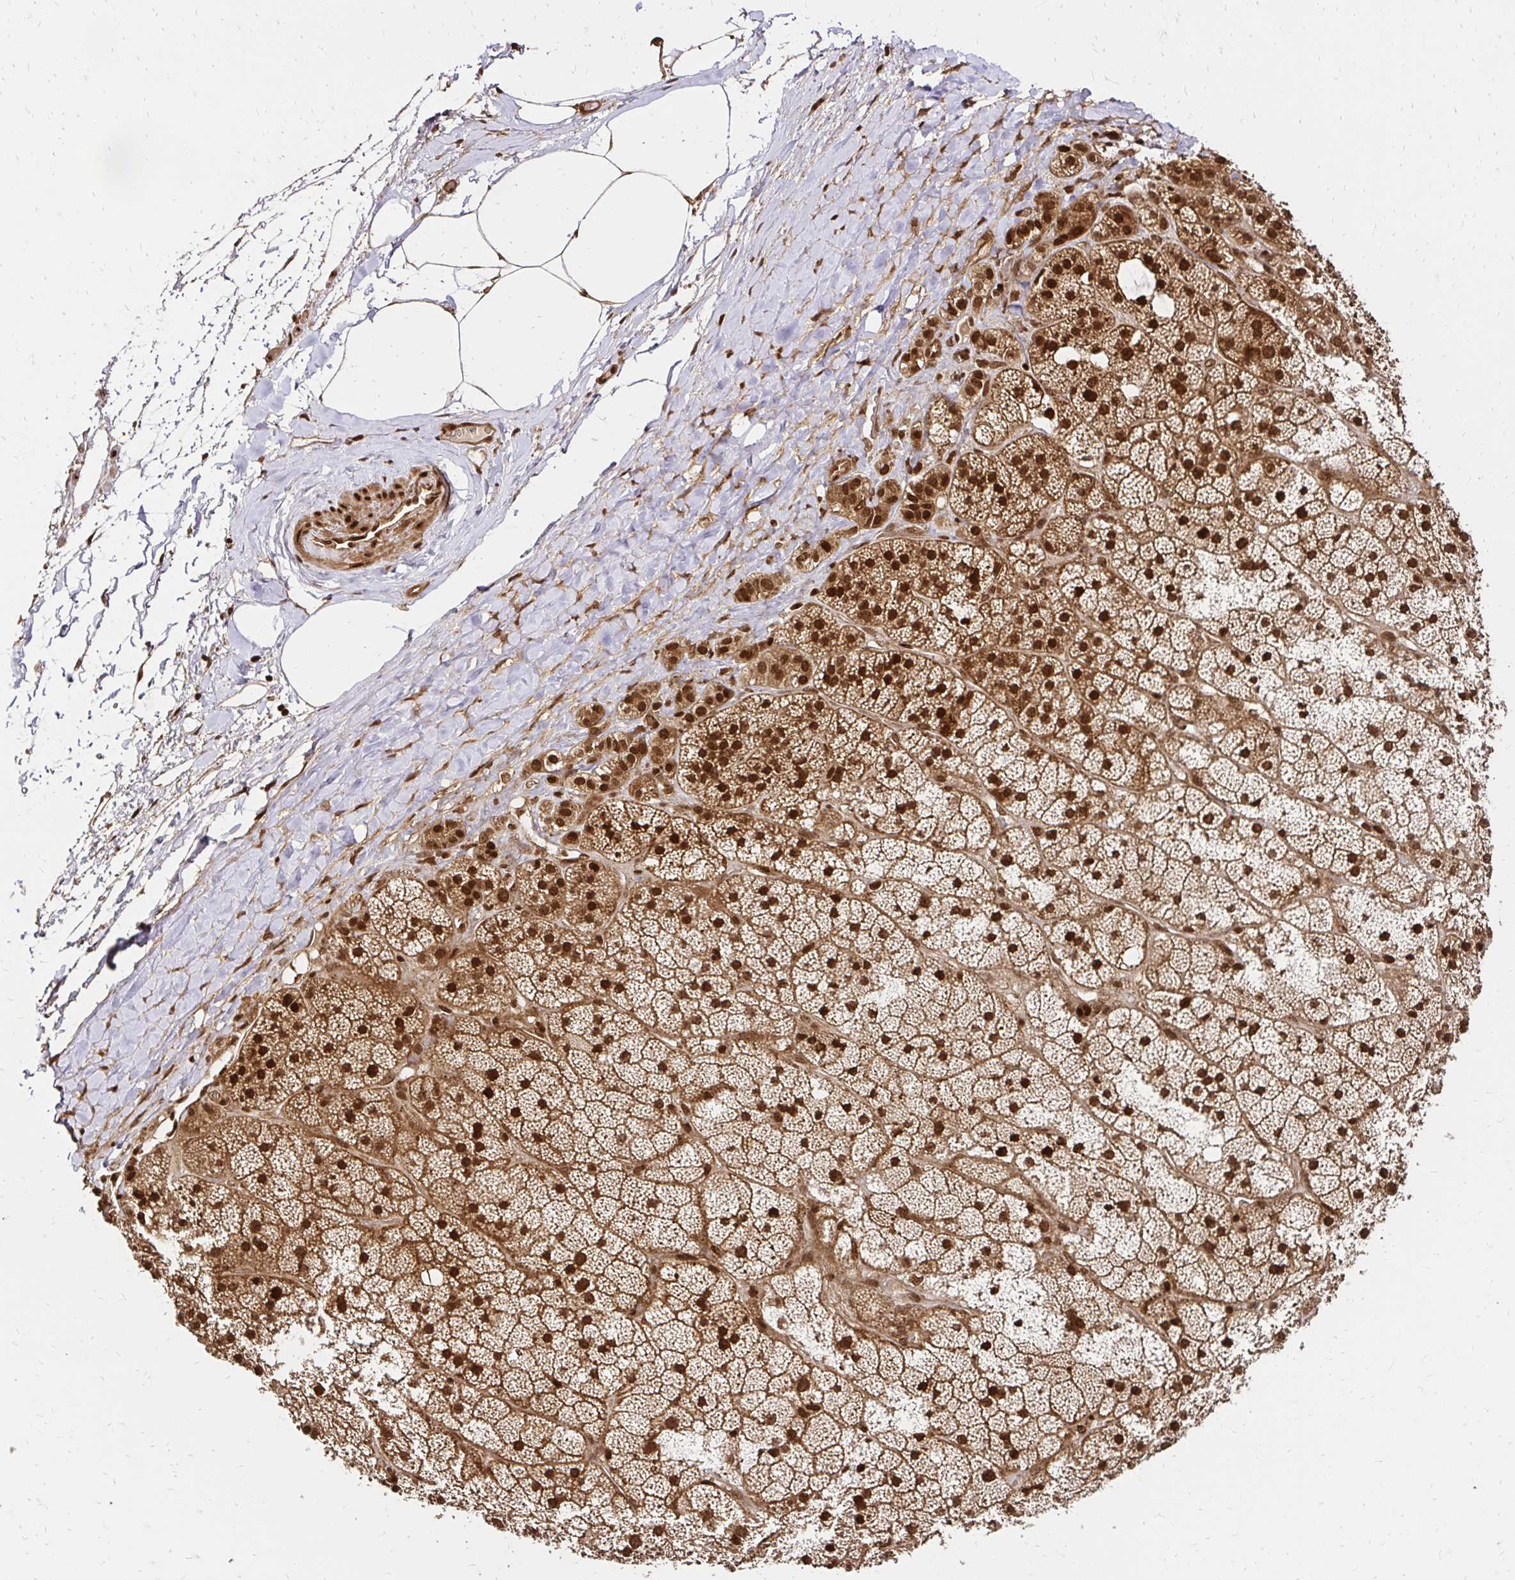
{"staining": {"intensity": "strong", "quantity": ">75%", "location": "cytoplasmic/membranous,nuclear"}, "tissue": "adrenal gland", "cell_type": "Glandular cells", "image_type": "normal", "snomed": [{"axis": "morphology", "description": "Normal tissue, NOS"}, {"axis": "topography", "description": "Adrenal gland"}], "caption": "Normal adrenal gland exhibits strong cytoplasmic/membranous,nuclear expression in about >75% of glandular cells, visualized by immunohistochemistry. (DAB (3,3'-diaminobenzidine) = brown stain, brightfield microscopy at high magnification).", "gene": "GLYR1", "patient": {"sex": "male", "age": 57}}